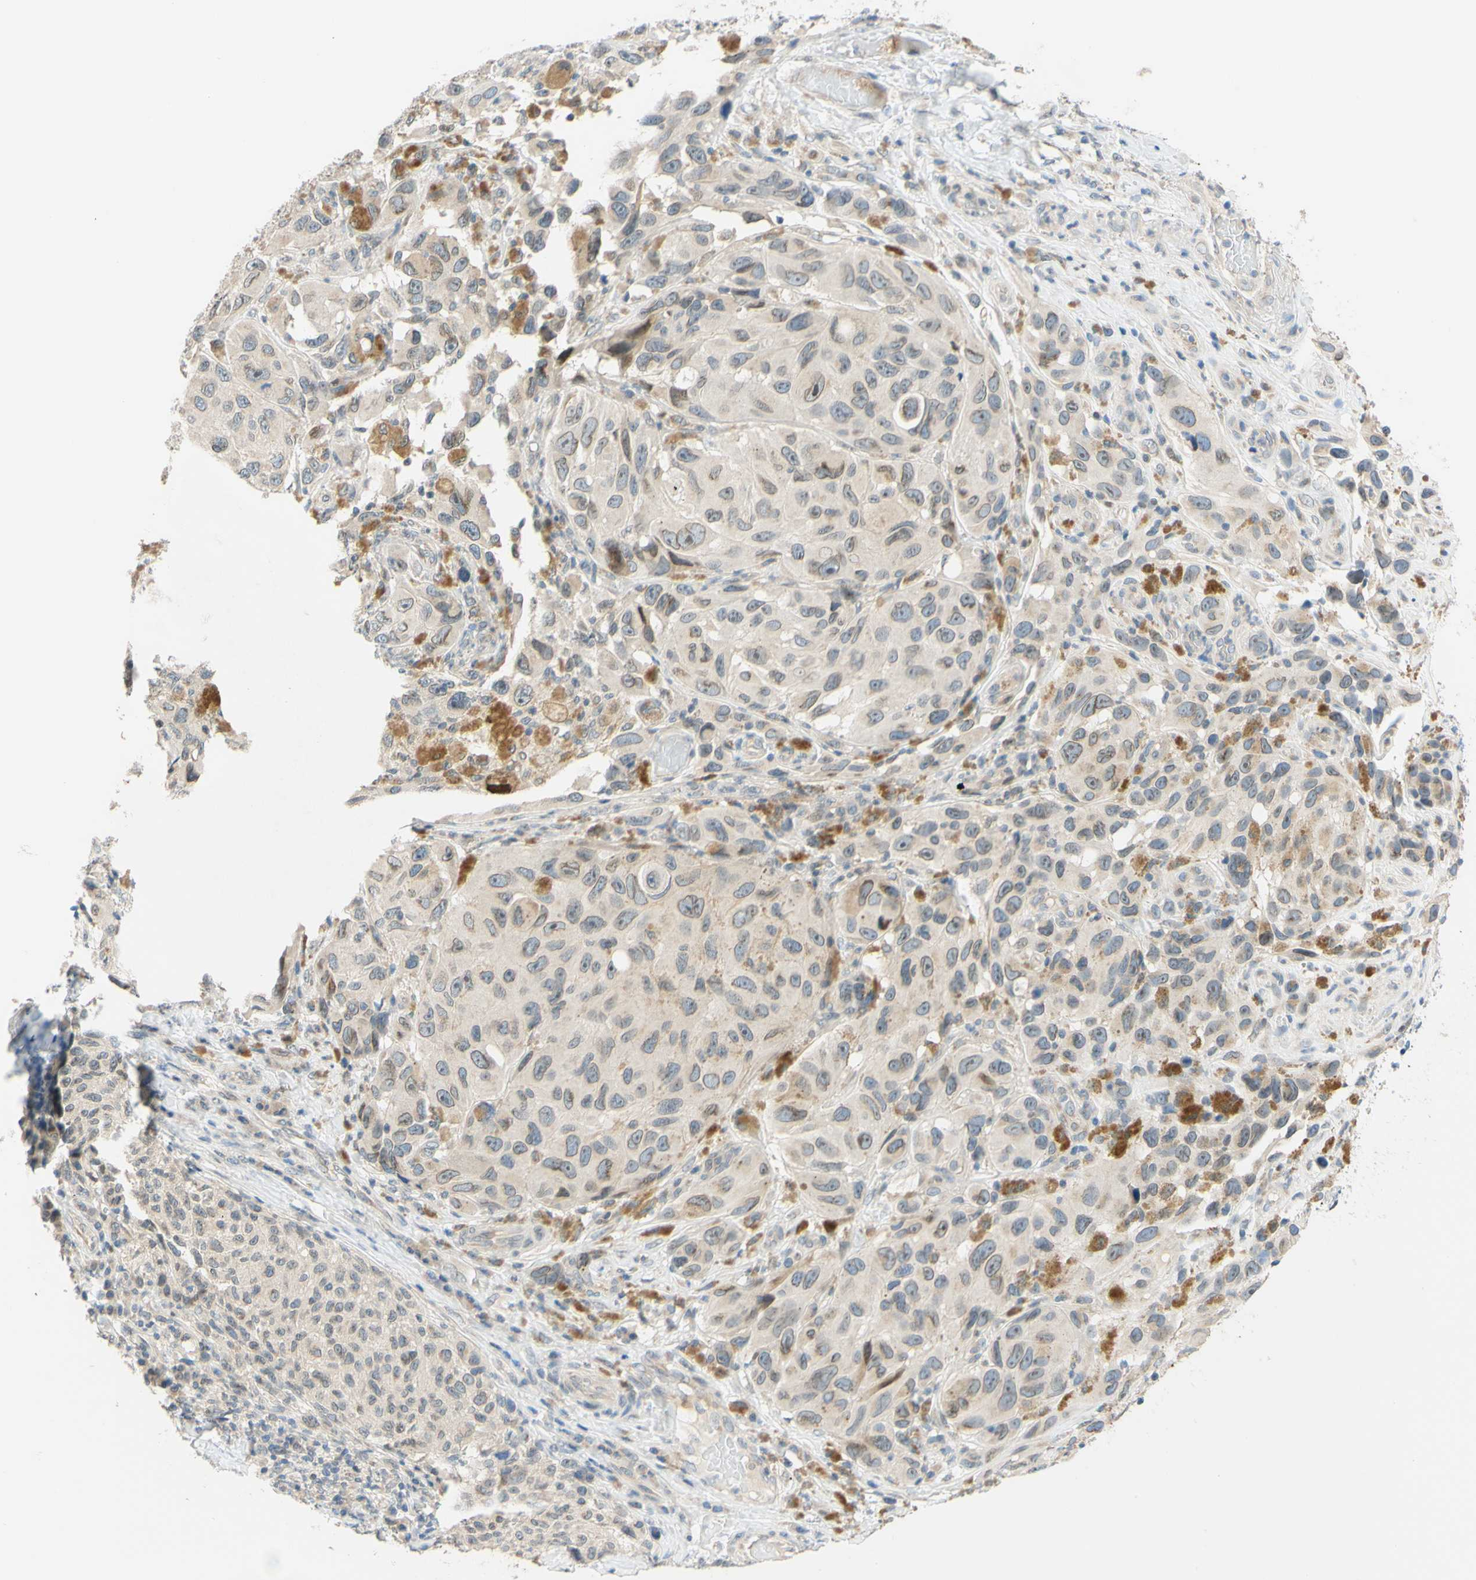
{"staining": {"intensity": "weak", "quantity": "<25%", "location": "cytoplasmic/membranous"}, "tissue": "melanoma", "cell_type": "Tumor cells", "image_type": "cancer", "snomed": [{"axis": "morphology", "description": "Malignant melanoma, NOS"}, {"axis": "topography", "description": "Skin"}], "caption": "Immunohistochemistry micrograph of neoplastic tissue: malignant melanoma stained with DAB (3,3'-diaminobenzidine) demonstrates no significant protein staining in tumor cells.", "gene": "C2CD2L", "patient": {"sex": "female", "age": 73}}